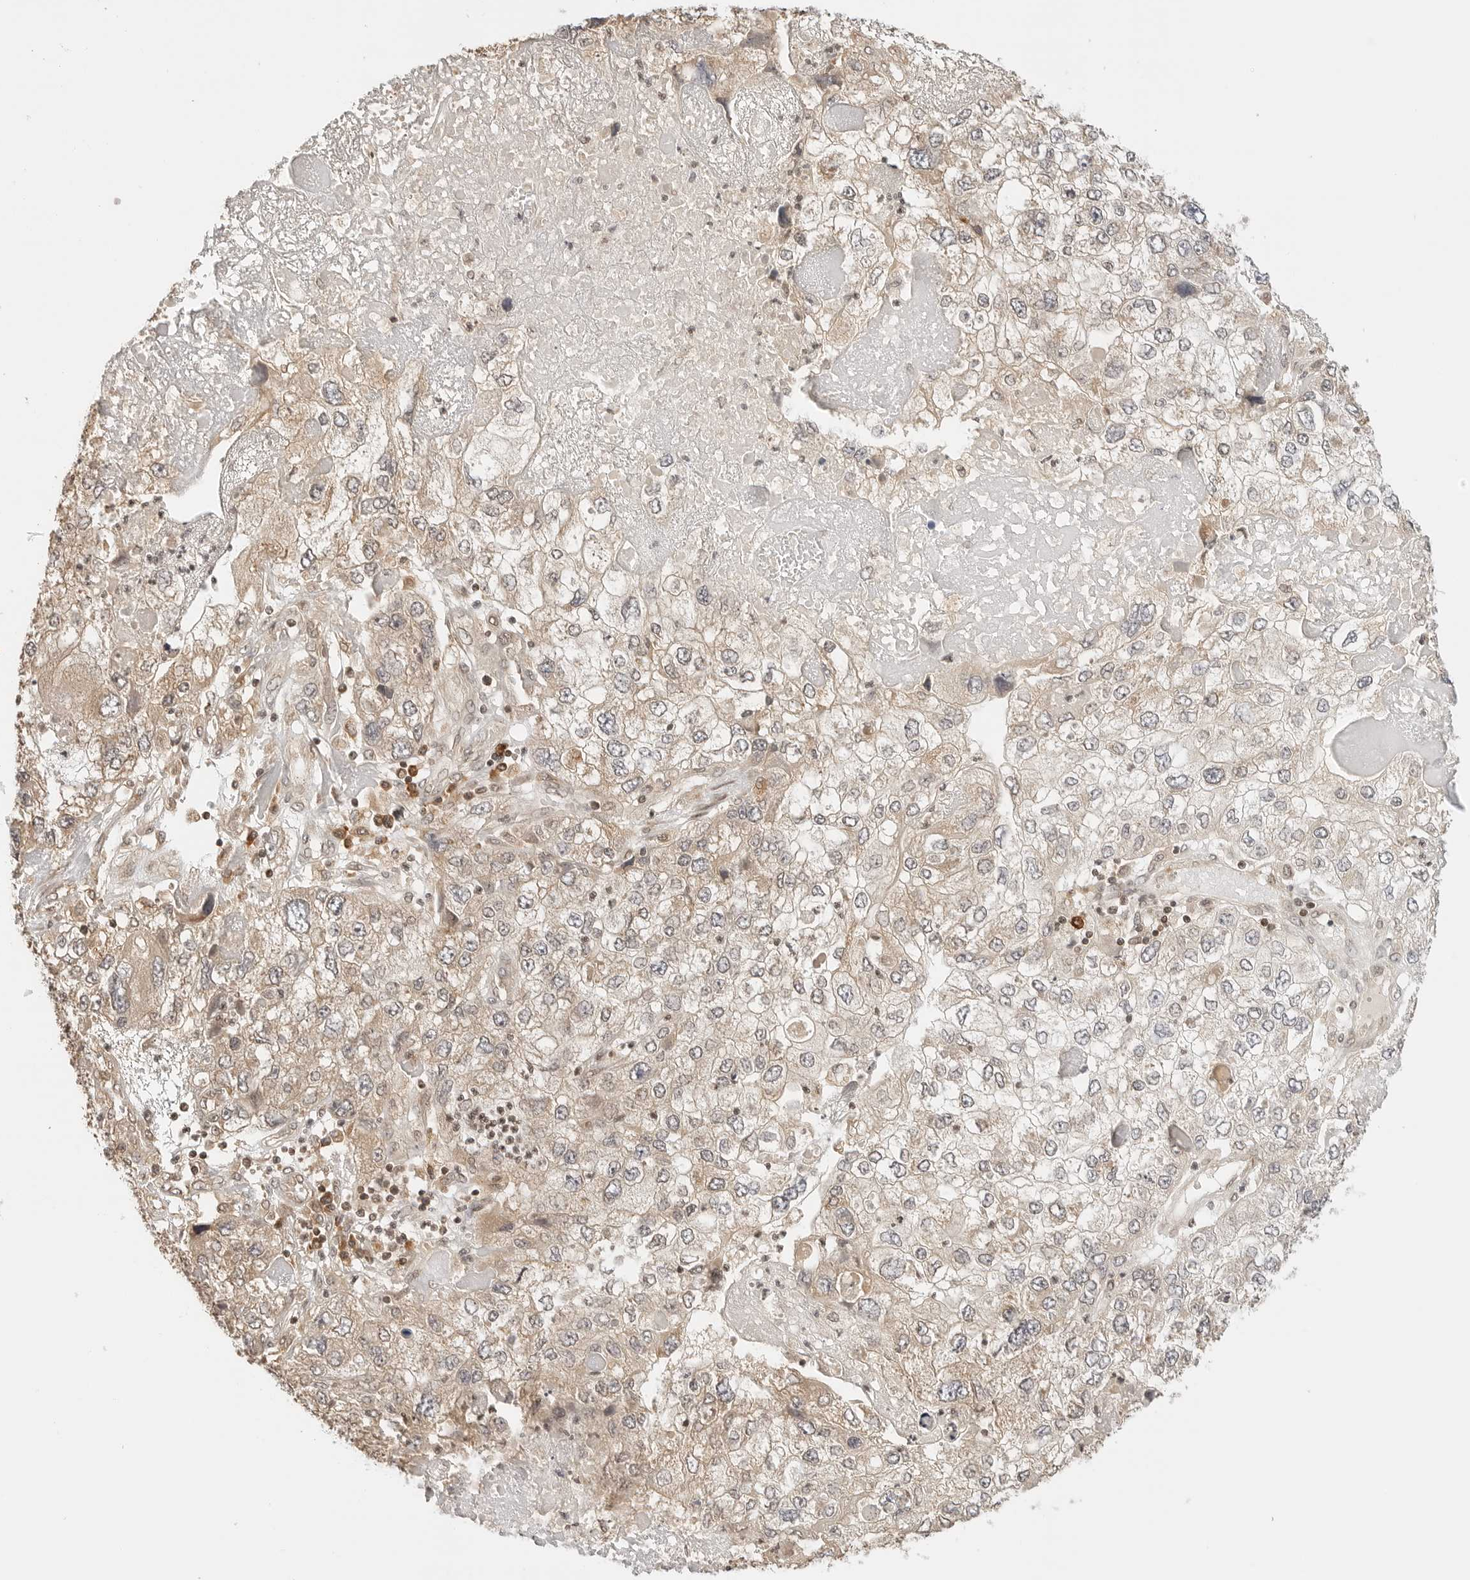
{"staining": {"intensity": "weak", "quantity": "25%-75%", "location": "cytoplasmic/membranous"}, "tissue": "endometrial cancer", "cell_type": "Tumor cells", "image_type": "cancer", "snomed": [{"axis": "morphology", "description": "Adenocarcinoma, NOS"}, {"axis": "topography", "description": "Endometrium"}], "caption": "This is a histology image of immunohistochemistry staining of endometrial adenocarcinoma, which shows weak expression in the cytoplasmic/membranous of tumor cells.", "gene": "POLH", "patient": {"sex": "female", "age": 49}}